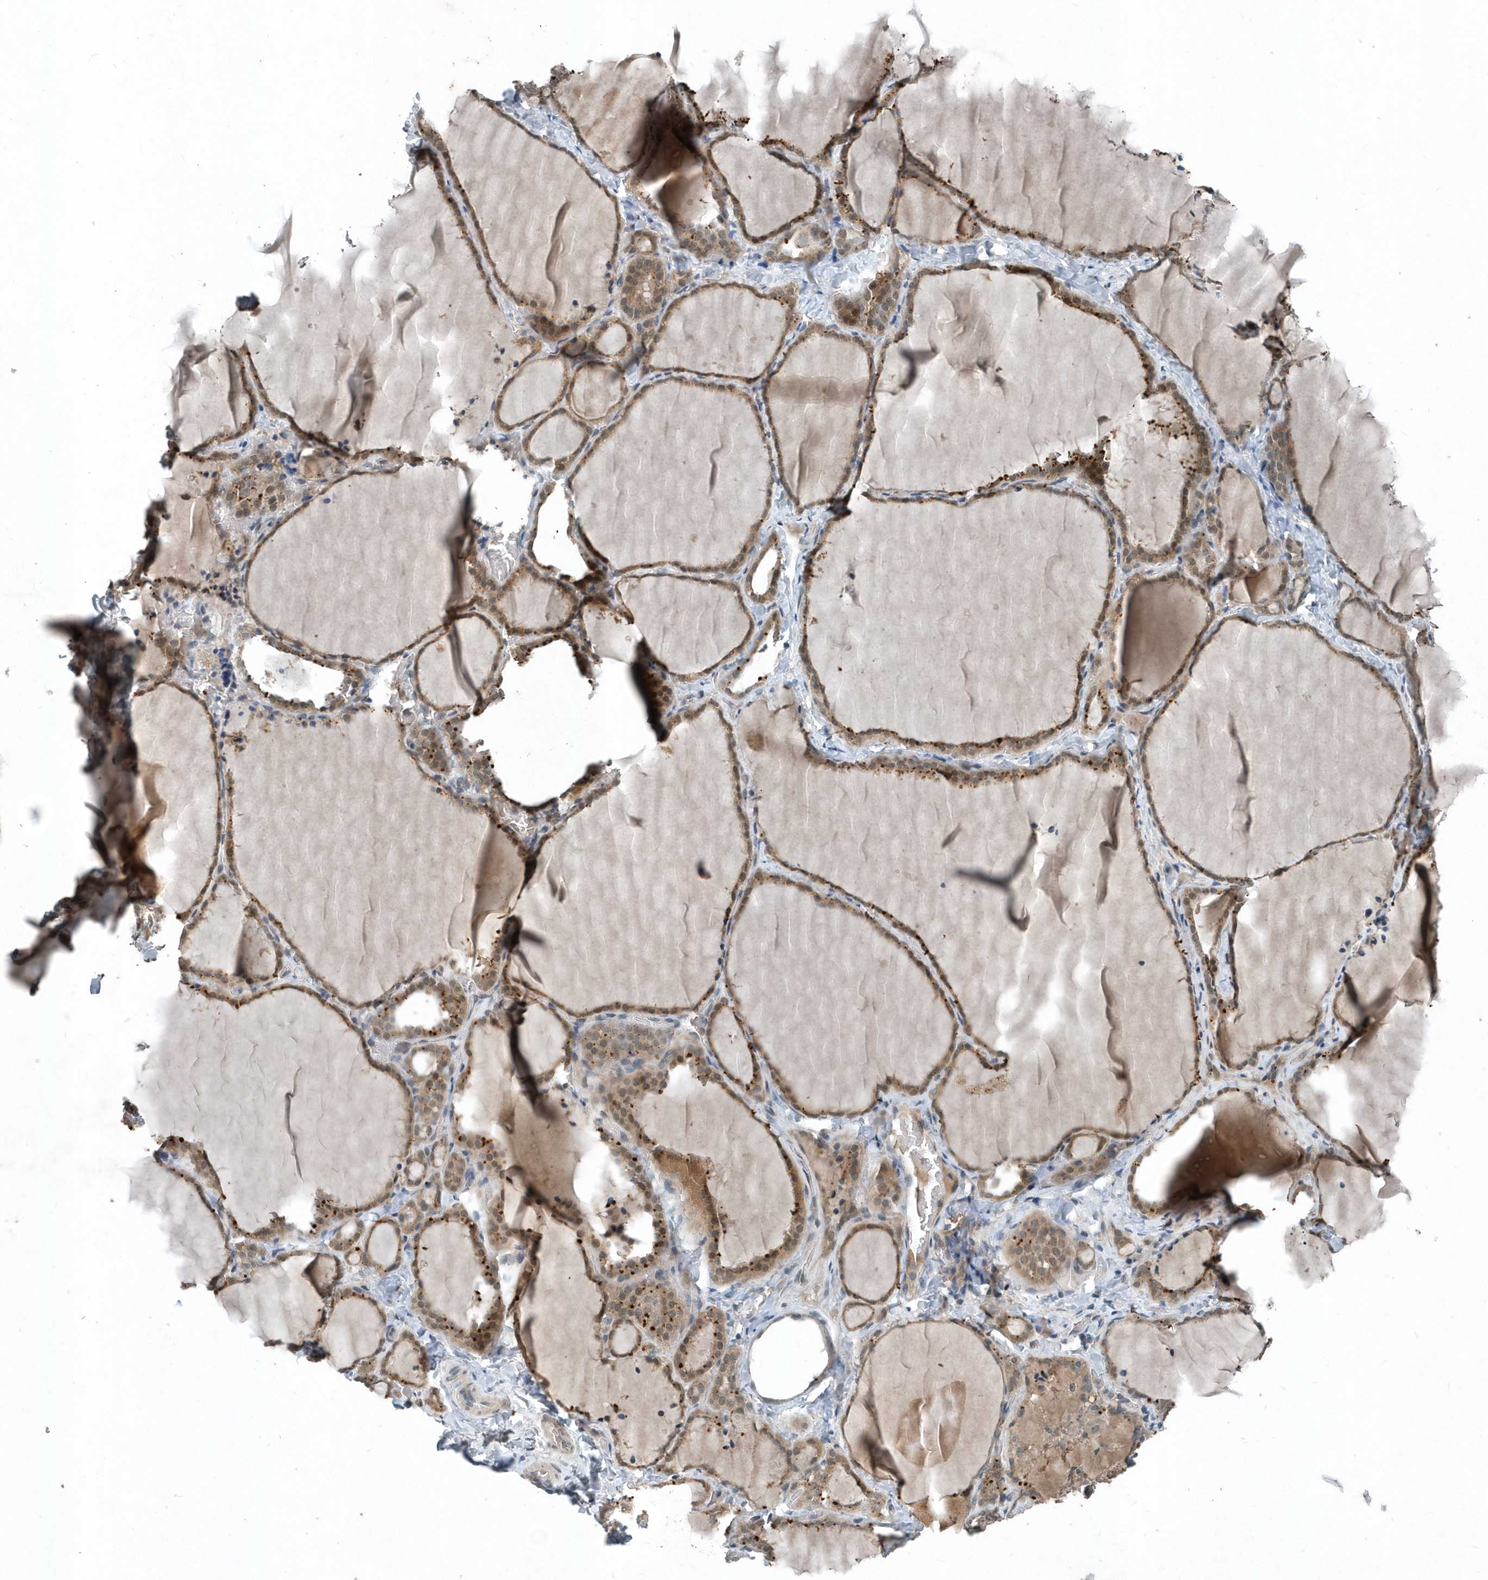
{"staining": {"intensity": "moderate", "quantity": ">75%", "location": "cytoplasmic/membranous"}, "tissue": "thyroid gland", "cell_type": "Glandular cells", "image_type": "normal", "snomed": [{"axis": "morphology", "description": "Normal tissue, NOS"}, {"axis": "topography", "description": "Thyroid gland"}], "caption": "Thyroid gland stained with a protein marker shows moderate staining in glandular cells.", "gene": "SCFD2", "patient": {"sex": "female", "age": 22}}